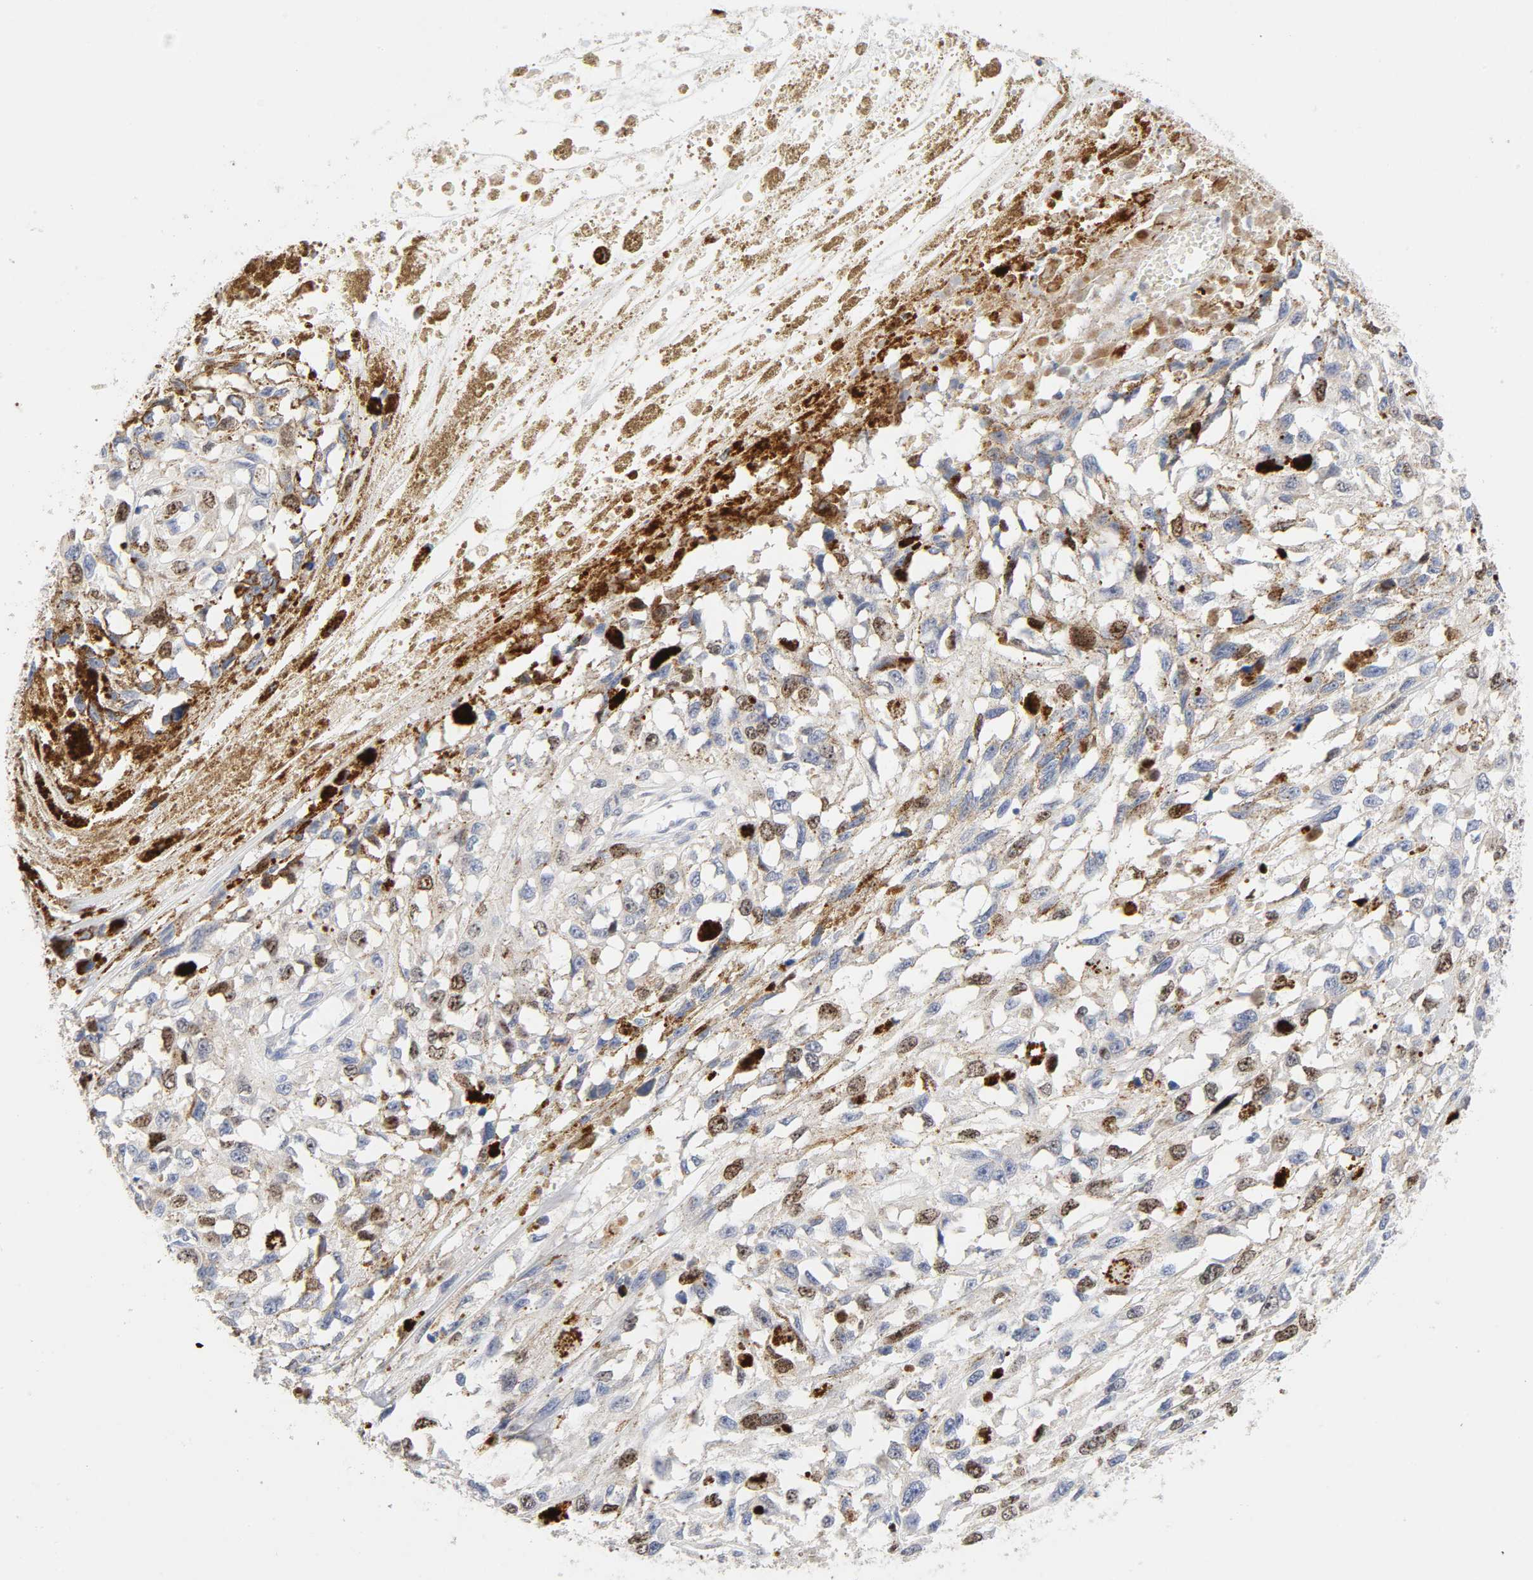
{"staining": {"intensity": "moderate", "quantity": "<25%", "location": "nuclear"}, "tissue": "melanoma", "cell_type": "Tumor cells", "image_type": "cancer", "snomed": [{"axis": "morphology", "description": "Malignant melanoma, Metastatic site"}, {"axis": "topography", "description": "Lymph node"}], "caption": "The histopathology image demonstrates a brown stain indicating the presence of a protein in the nuclear of tumor cells in melanoma. The protein is shown in brown color, while the nuclei are stained blue.", "gene": "BIRC5", "patient": {"sex": "male", "age": 59}}